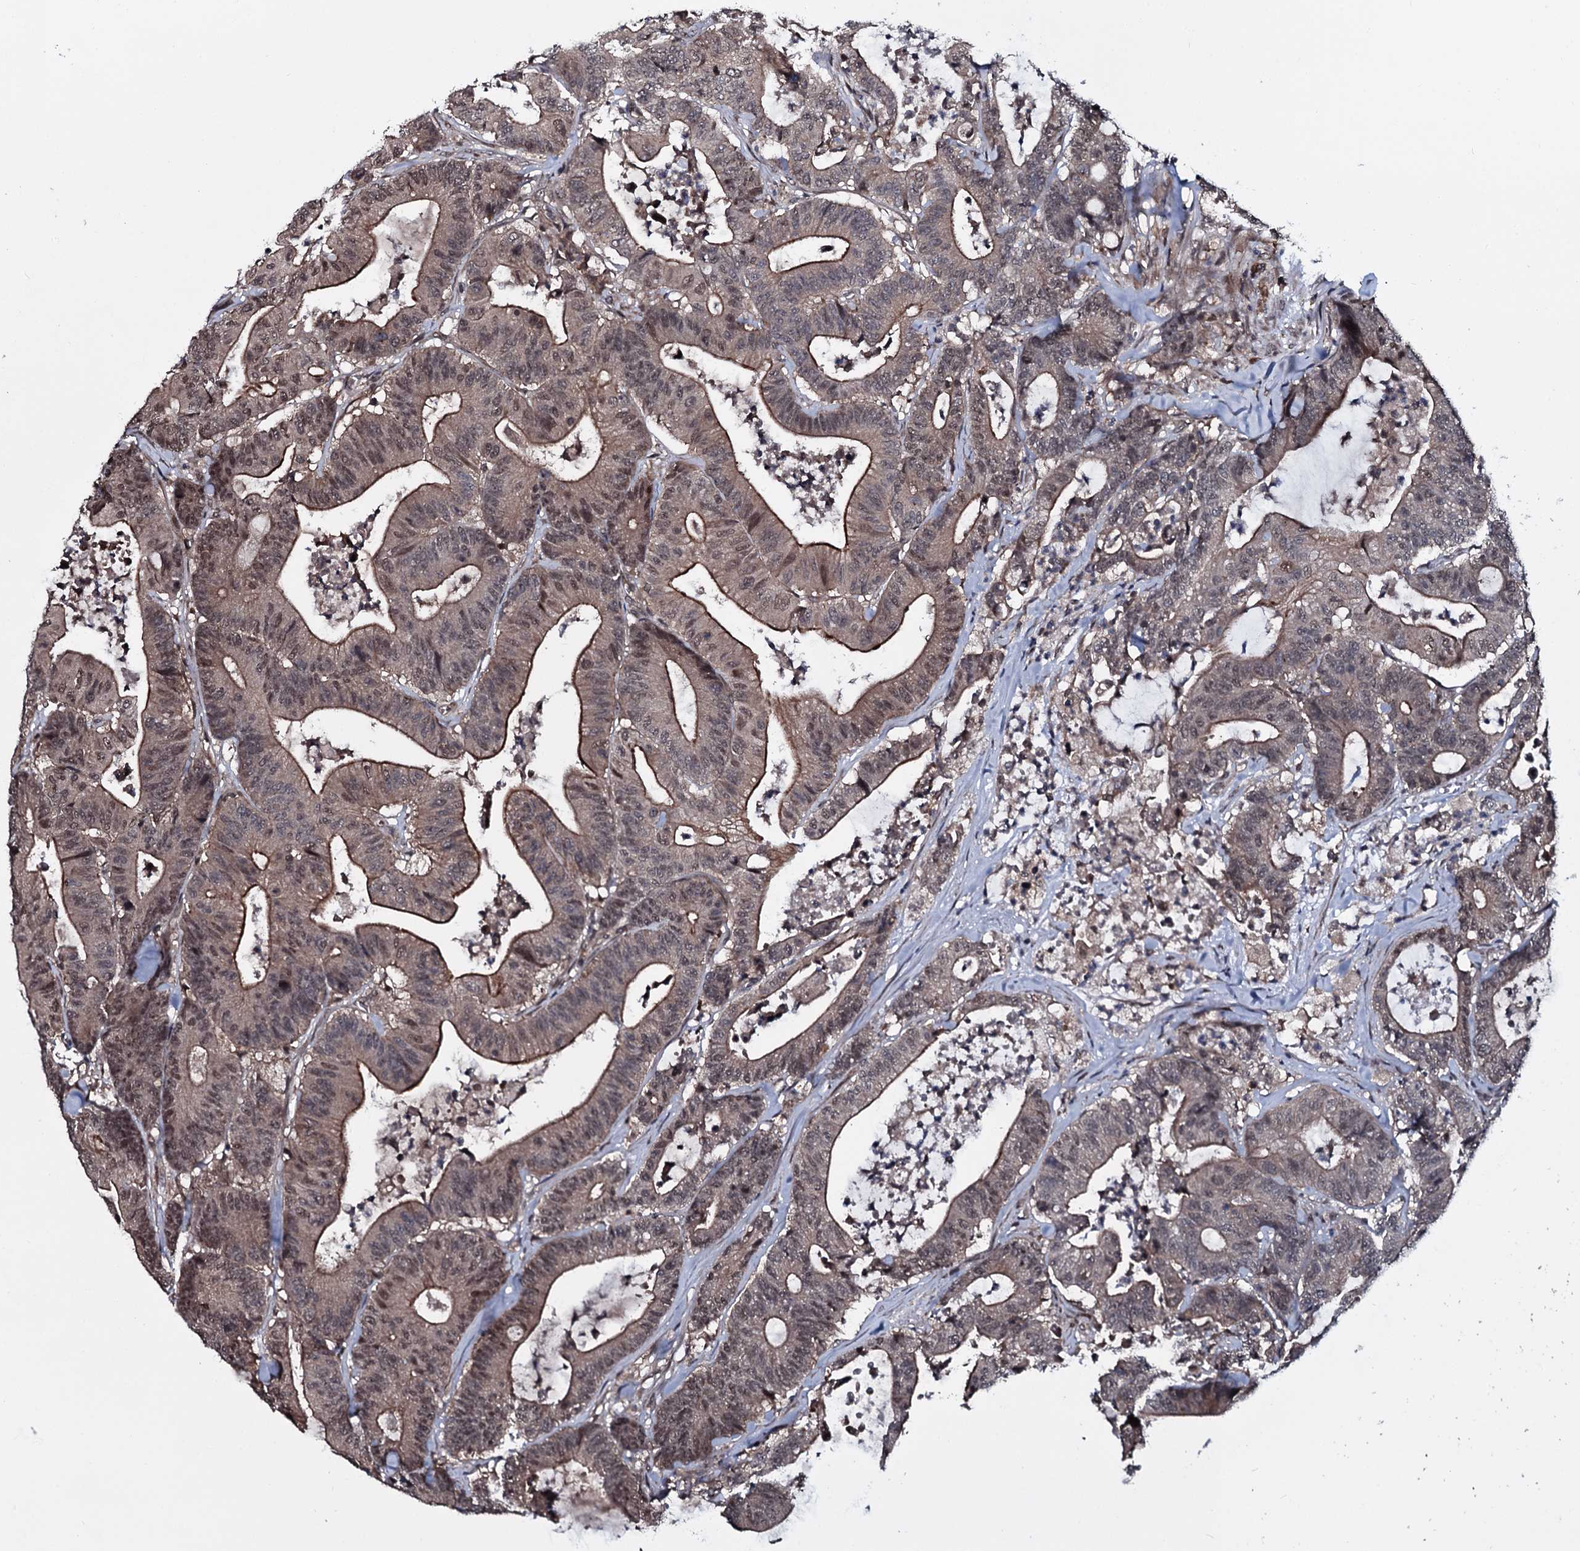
{"staining": {"intensity": "moderate", "quantity": "25%-75%", "location": "cytoplasmic/membranous,nuclear"}, "tissue": "colorectal cancer", "cell_type": "Tumor cells", "image_type": "cancer", "snomed": [{"axis": "morphology", "description": "Adenocarcinoma, NOS"}, {"axis": "topography", "description": "Colon"}], "caption": "Immunohistochemistry (IHC) histopathology image of neoplastic tissue: adenocarcinoma (colorectal) stained using IHC exhibits medium levels of moderate protein expression localized specifically in the cytoplasmic/membranous and nuclear of tumor cells, appearing as a cytoplasmic/membranous and nuclear brown color.", "gene": "HDDC3", "patient": {"sex": "female", "age": 84}}